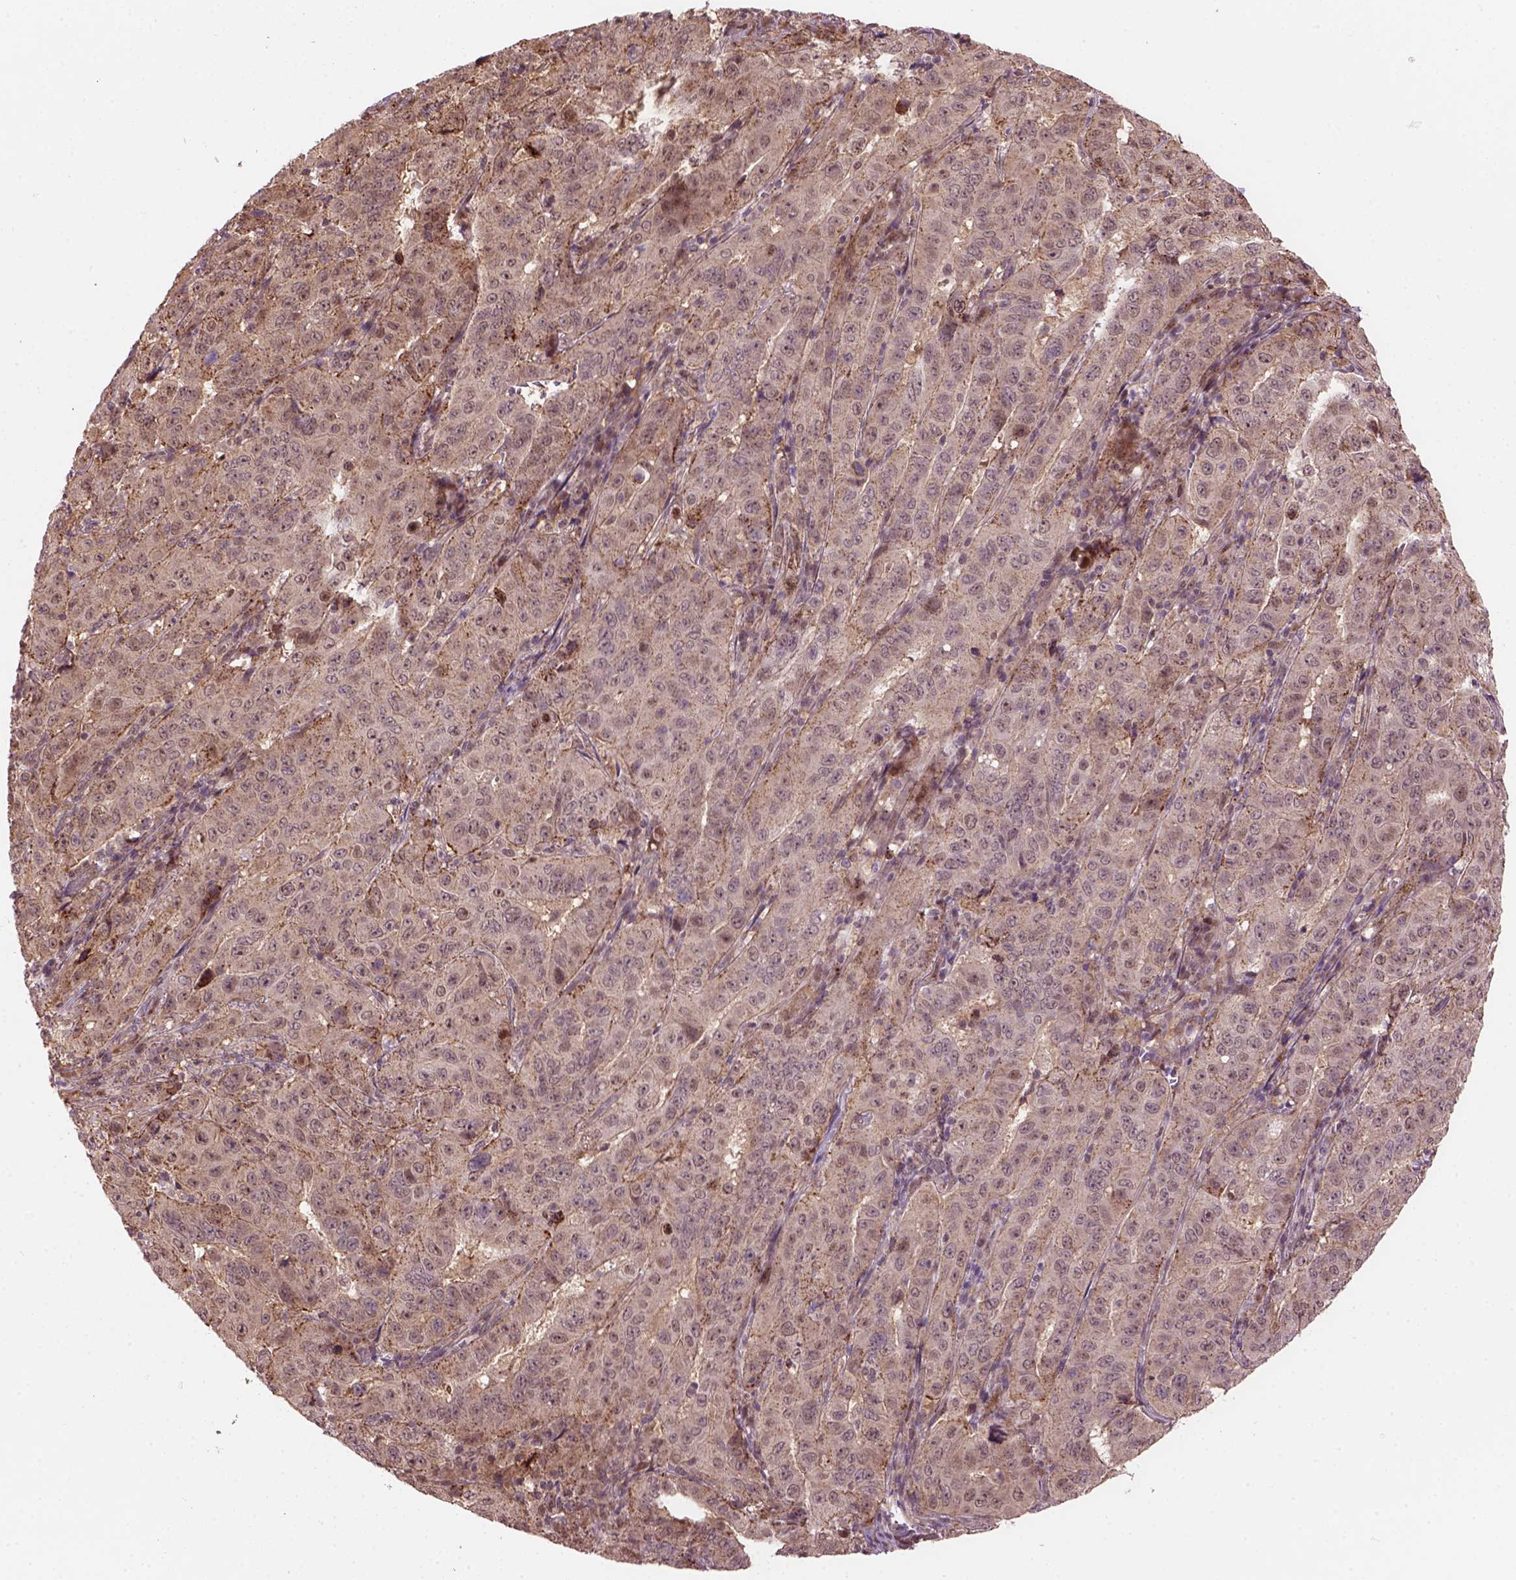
{"staining": {"intensity": "moderate", "quantity": ">75%", "location": "cytoplasmic/membranous,nuclear"}, "tissue": "pancreatic cancer", "cell_type": "Tumor cells", "image_type": "cancer", "snomed": [{"axis": "morphology", "description": "Adenocarcinoma, NOS"}, {"axis": "topography", "description": "Pancreas"}], "caption": "Immunohistochemistry (IHC) histopathology image of pancreatic cancer stained for a protein (brown), which exhibits medium levels of moderate cytoplasmic/membranous and nuclear expression in approximately >75% of tumor cells.", "gene": "PSMD11", "patient": {"sex": "male", "age": 63}}